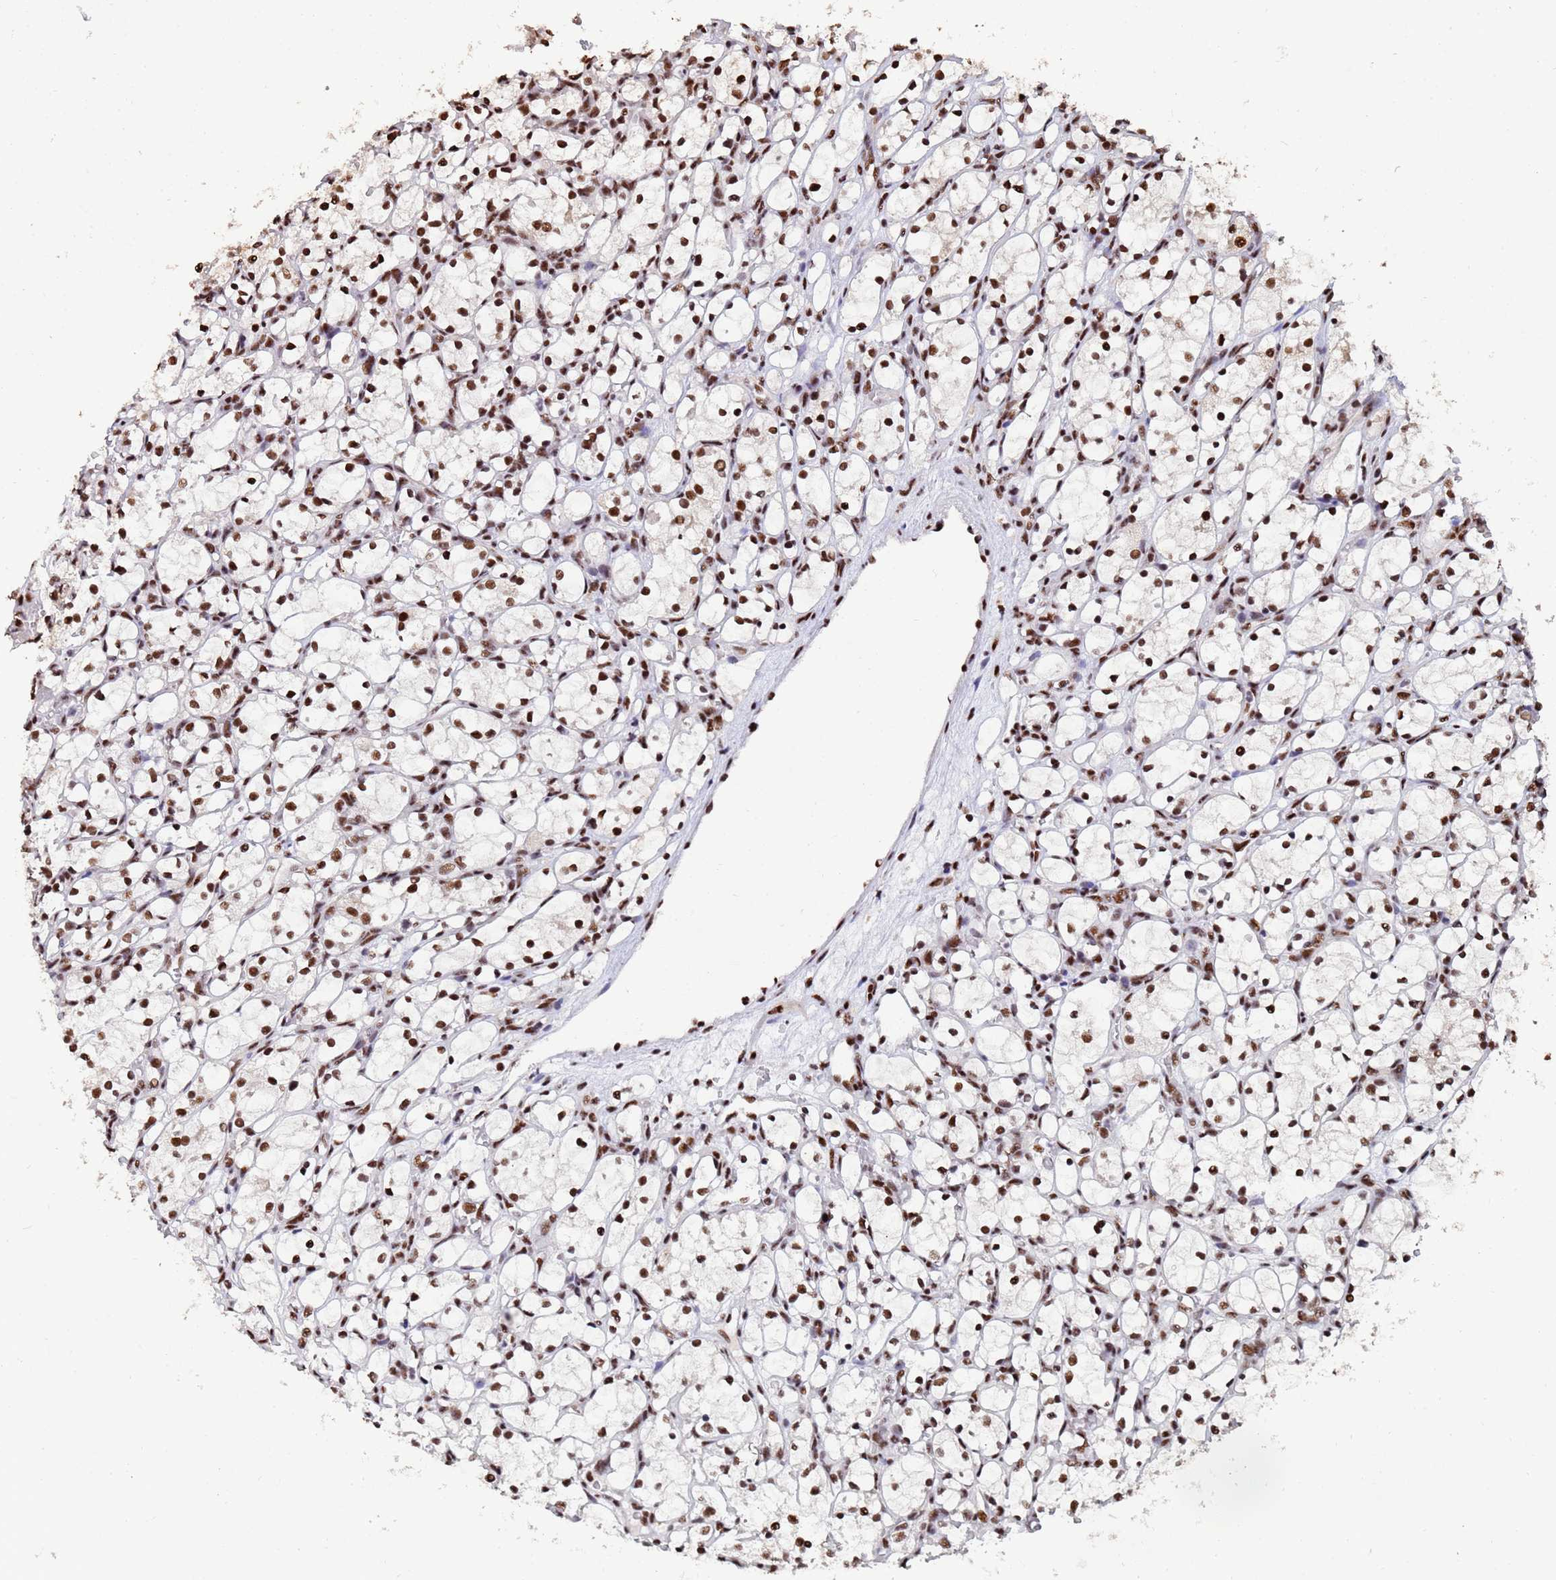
{"staining": {"intensity": "moderate", "quantity": ">75%", "location": "nuclear"}, "tissue": "renal cancer", "cell_type": "Tumor cells", "image_type": "cancer", "snomed": [{"axis": "morphology", "description": "Adenocarcinoma, NOS"}, {"axis": "topography", "description": "Kidney"}], "caption": "Renal cancer tissue demonstrates moderate nuclear staining in about >75% of tumor cells", "gene": "SF3B2", "patient": {"sex": "female", "age": 69}}